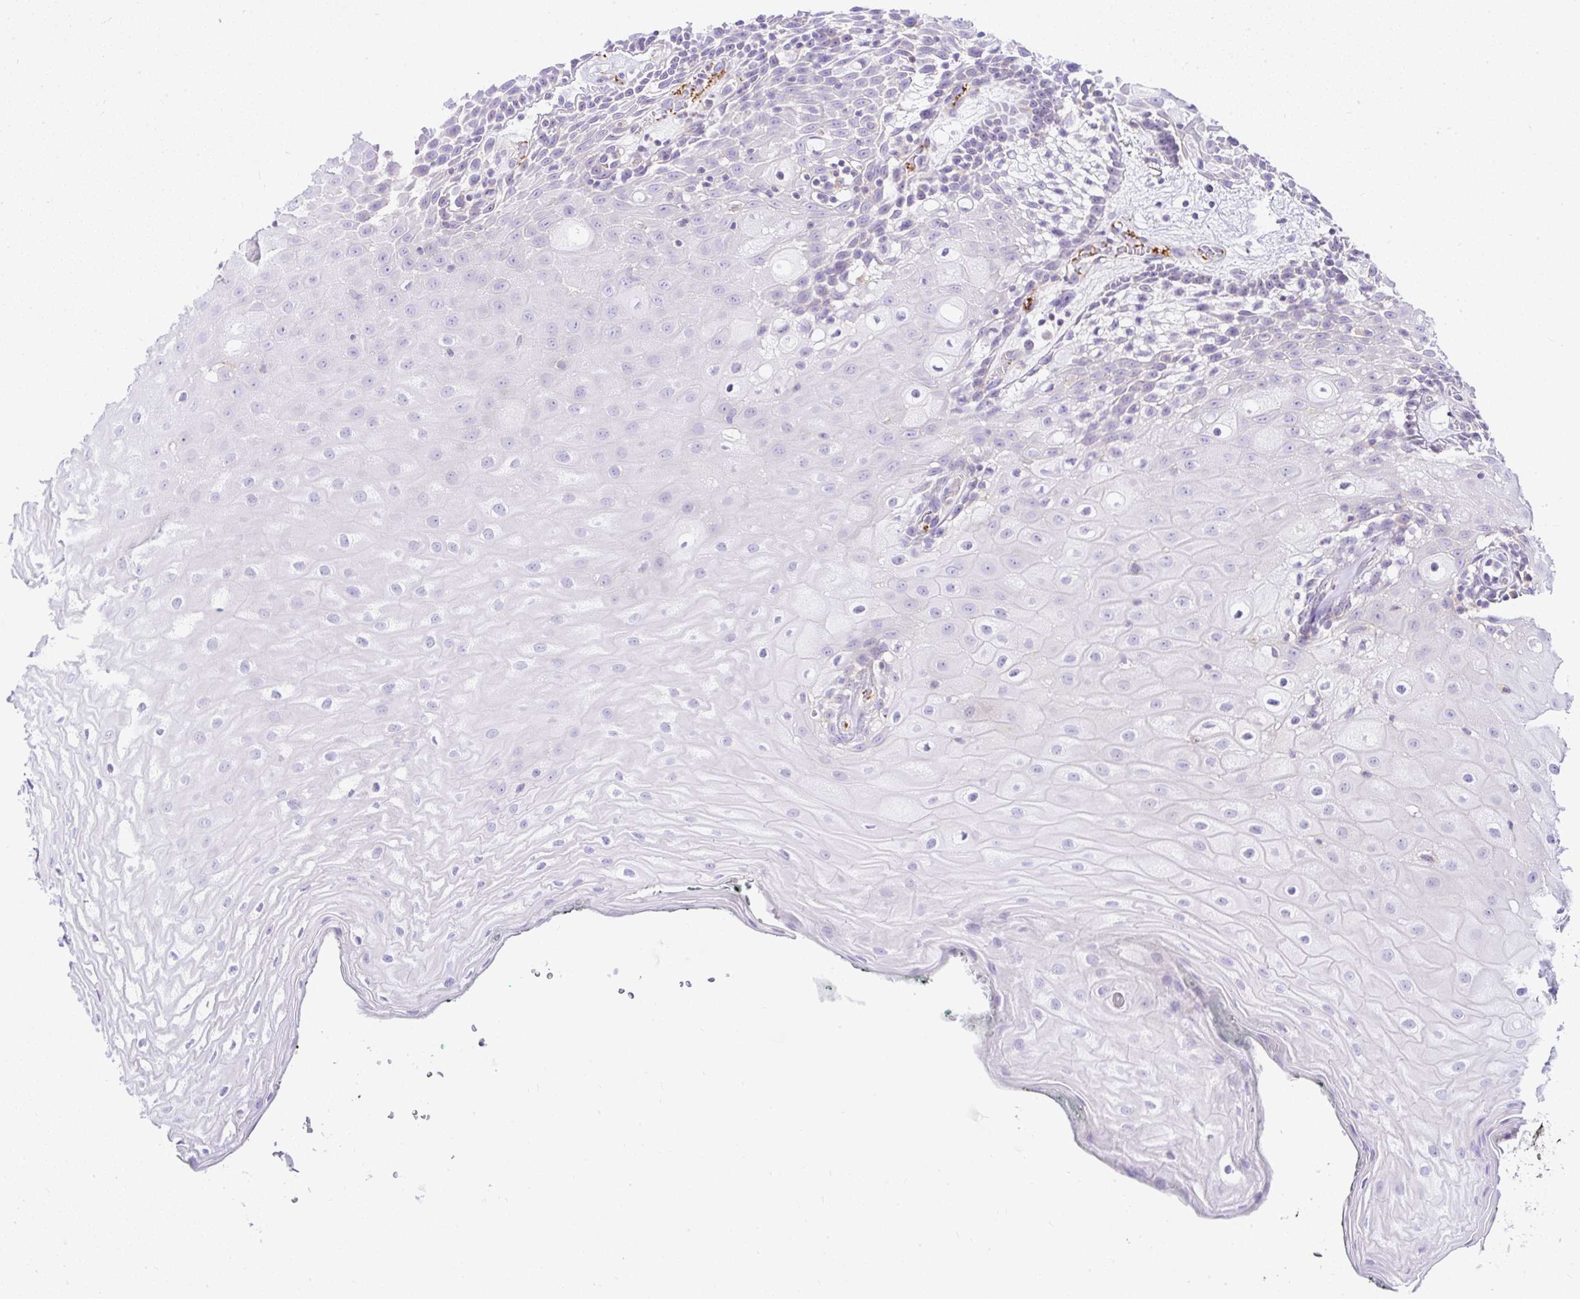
{"staining": {"intensity": "negative", "quantity": "none", "location": "none"}, "tissue": "oral mucosa", "cell_type": "Squamous epithelial cells", "image_type": "normal", "snomed": [{"axis": "morphology", "description": "Normal tissue, NOS"}, {"axis": "morphology", "description": "Squamous cell carcinoma, NOS"}, {"axis": "topography", "description": "Oral tissue"}, {"axis": "topography", "description": "Head-Neck"}], "caption": "Immunohistochemical staining of normal human oral mucosa shows no significant expression in squamous epithelial cells.", "gene": "CCDC142", "patient": {"sex": "male", "age": 64}}